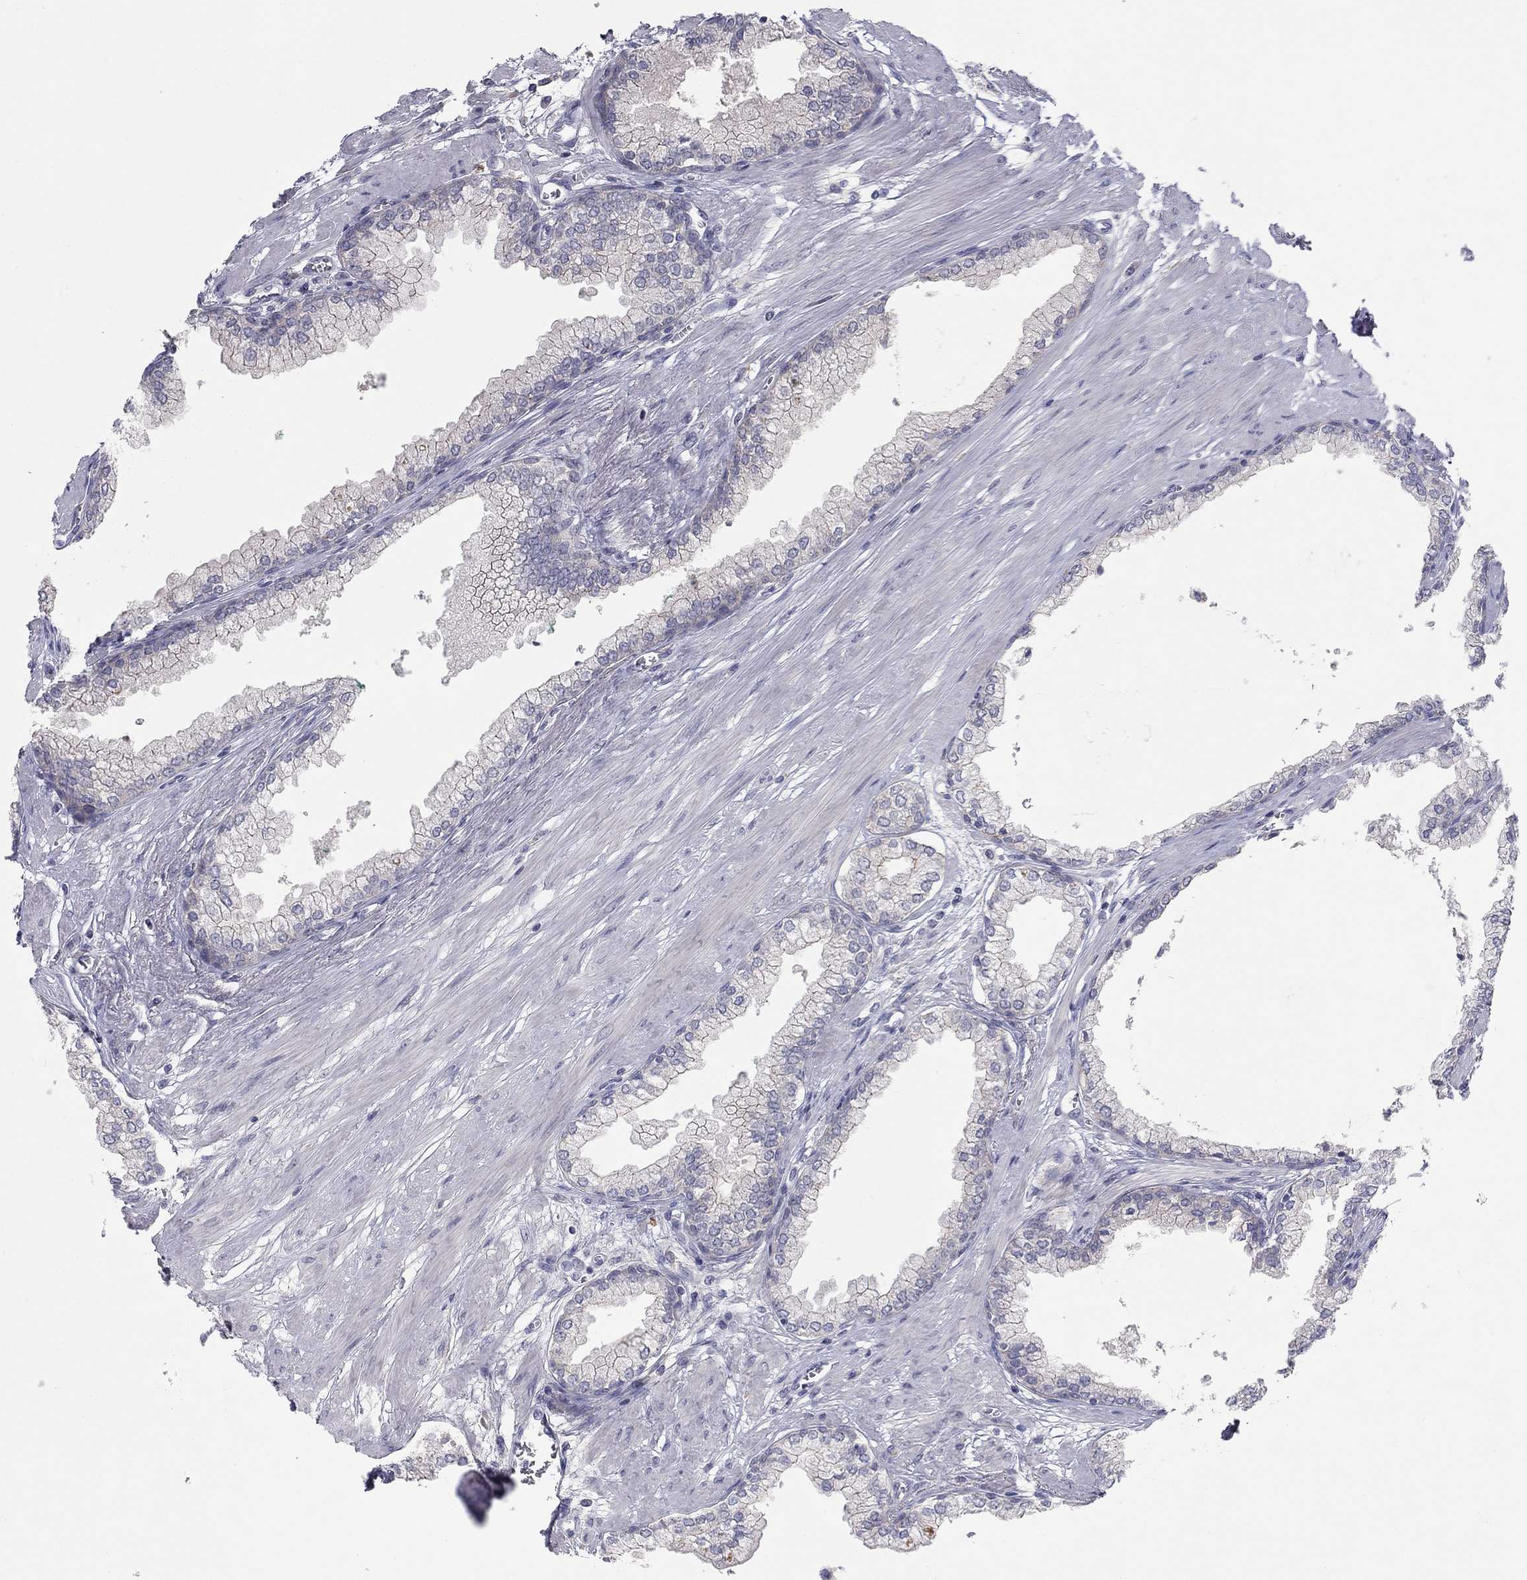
{"staining": {"intensity": "negative", "quantity": "none", "location": "none"}, "tissue": "prostate cancer", "cell_type": "Tumor cells", "image_type": "cancer", "snomed": [{"axis": "morphology", "description": "Adenocarcinoma, NOS"}, {"axis": "topography", "description": "Prostate and seminal vesicle, NOS"}, {"axis": "topography", "description": "Prostate"}], "caption": "High magnification brightfield microscopy of adenocarcinoma (prostate) stained with DAB (3,3'-diaminobenzidine) (brown) and counterstained with hematoxylin (blue): tumor cells show no significant staining.", "gene": "CNTNAP4", "patient": {"sex": "male", "age": 69}}